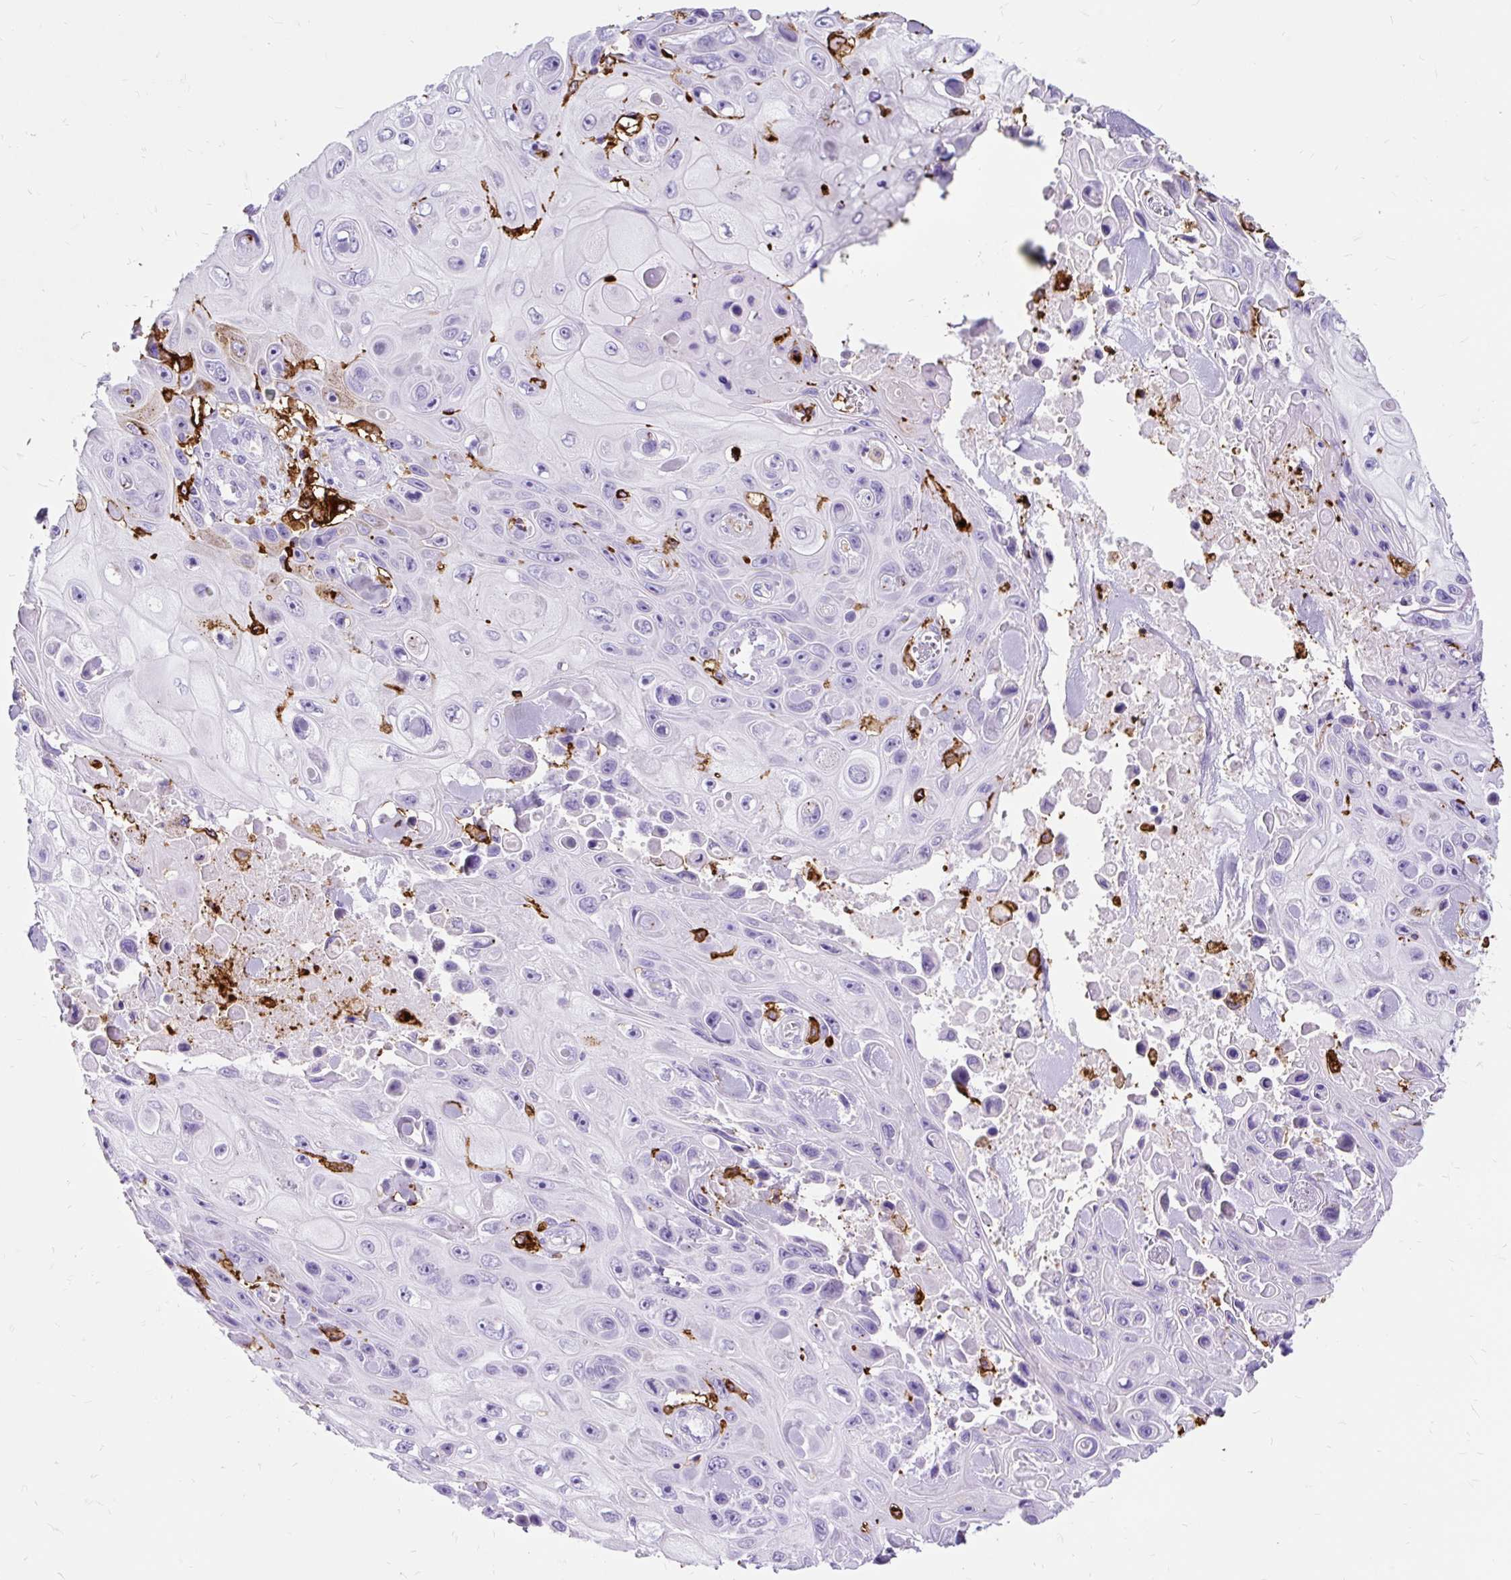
{"staining": {"intensity": "negative", "quantity": "none", "location": "none"}, "tissue": "skin cancer", "cell_type": "Tumor cells", "image_type": "cancer", "snomed": [{"axis": "morphology", "description": "Squamous cell carcinoma, NOS"}, {"axis": "topography", "description": "Skin"}], "caption": "This is an immunohistochemistry (IHC) micrograph of human skin cancer. There is no positivity in tumor cells.", "gene": "HLA-DRA", "patient": {"sex": "male", "age": 82}}